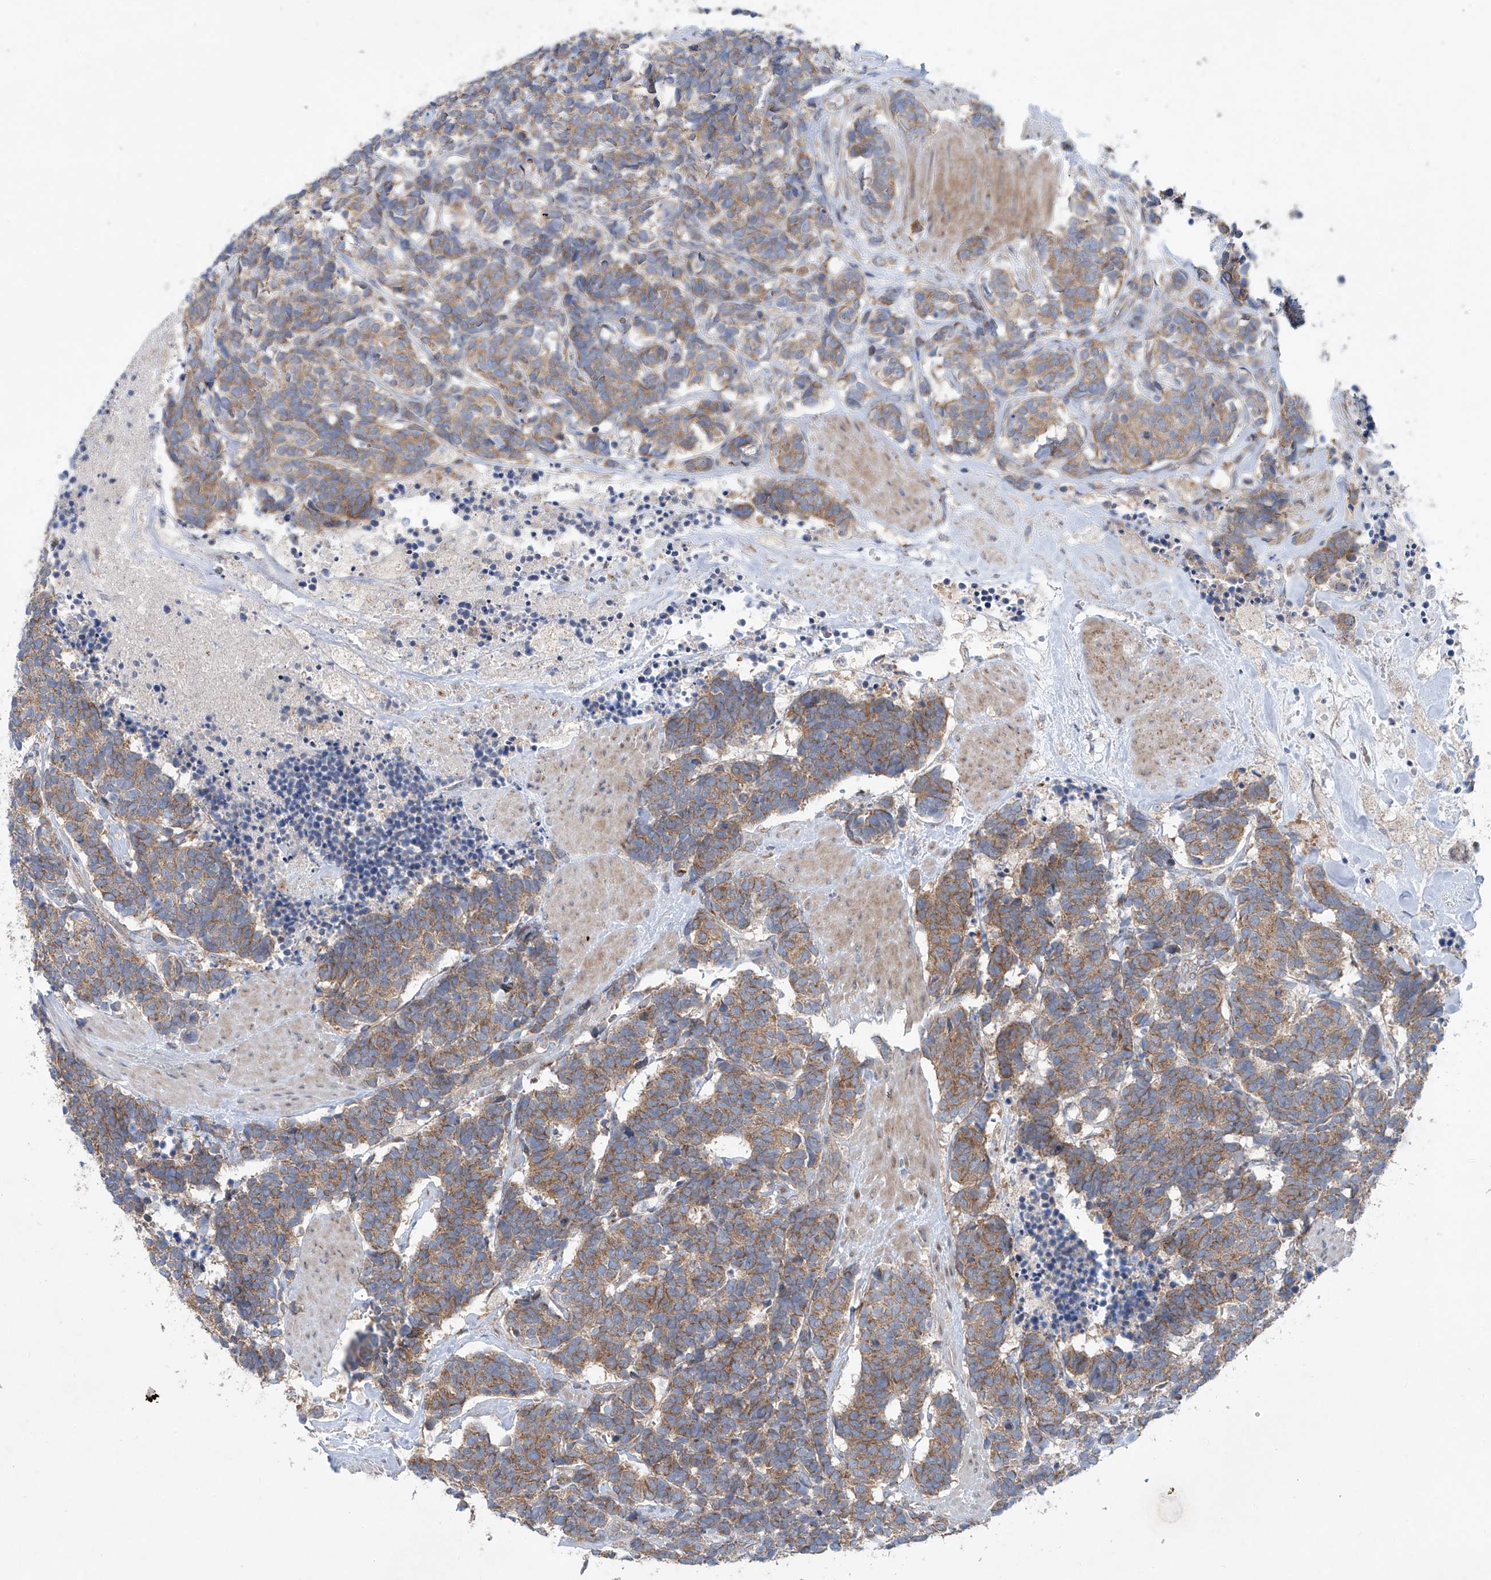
{"staining": {"intensity": "moderate", "quantity": ">75%", "location": "cytoplasmic/membranous"}, "tissue": "carcinoid", "cell_type": "Tumor cells", "image_type": "cancer", "snomed": [{"axis": "morphology", "description": "Carcinoma, NOS"}, {"axis": "morphology", "description": "Carcinoid, malignant, NOS"}, {"axis": "topography", "description": "Urinary bladder"}], "caption": "Protein expression analysis of carcinoma reveals moderate cytoplasmic/membranous expression in approximately >75% of tumor cells.", "gene": "KLC4", "patient": {"sex": "male", "age": 57}}